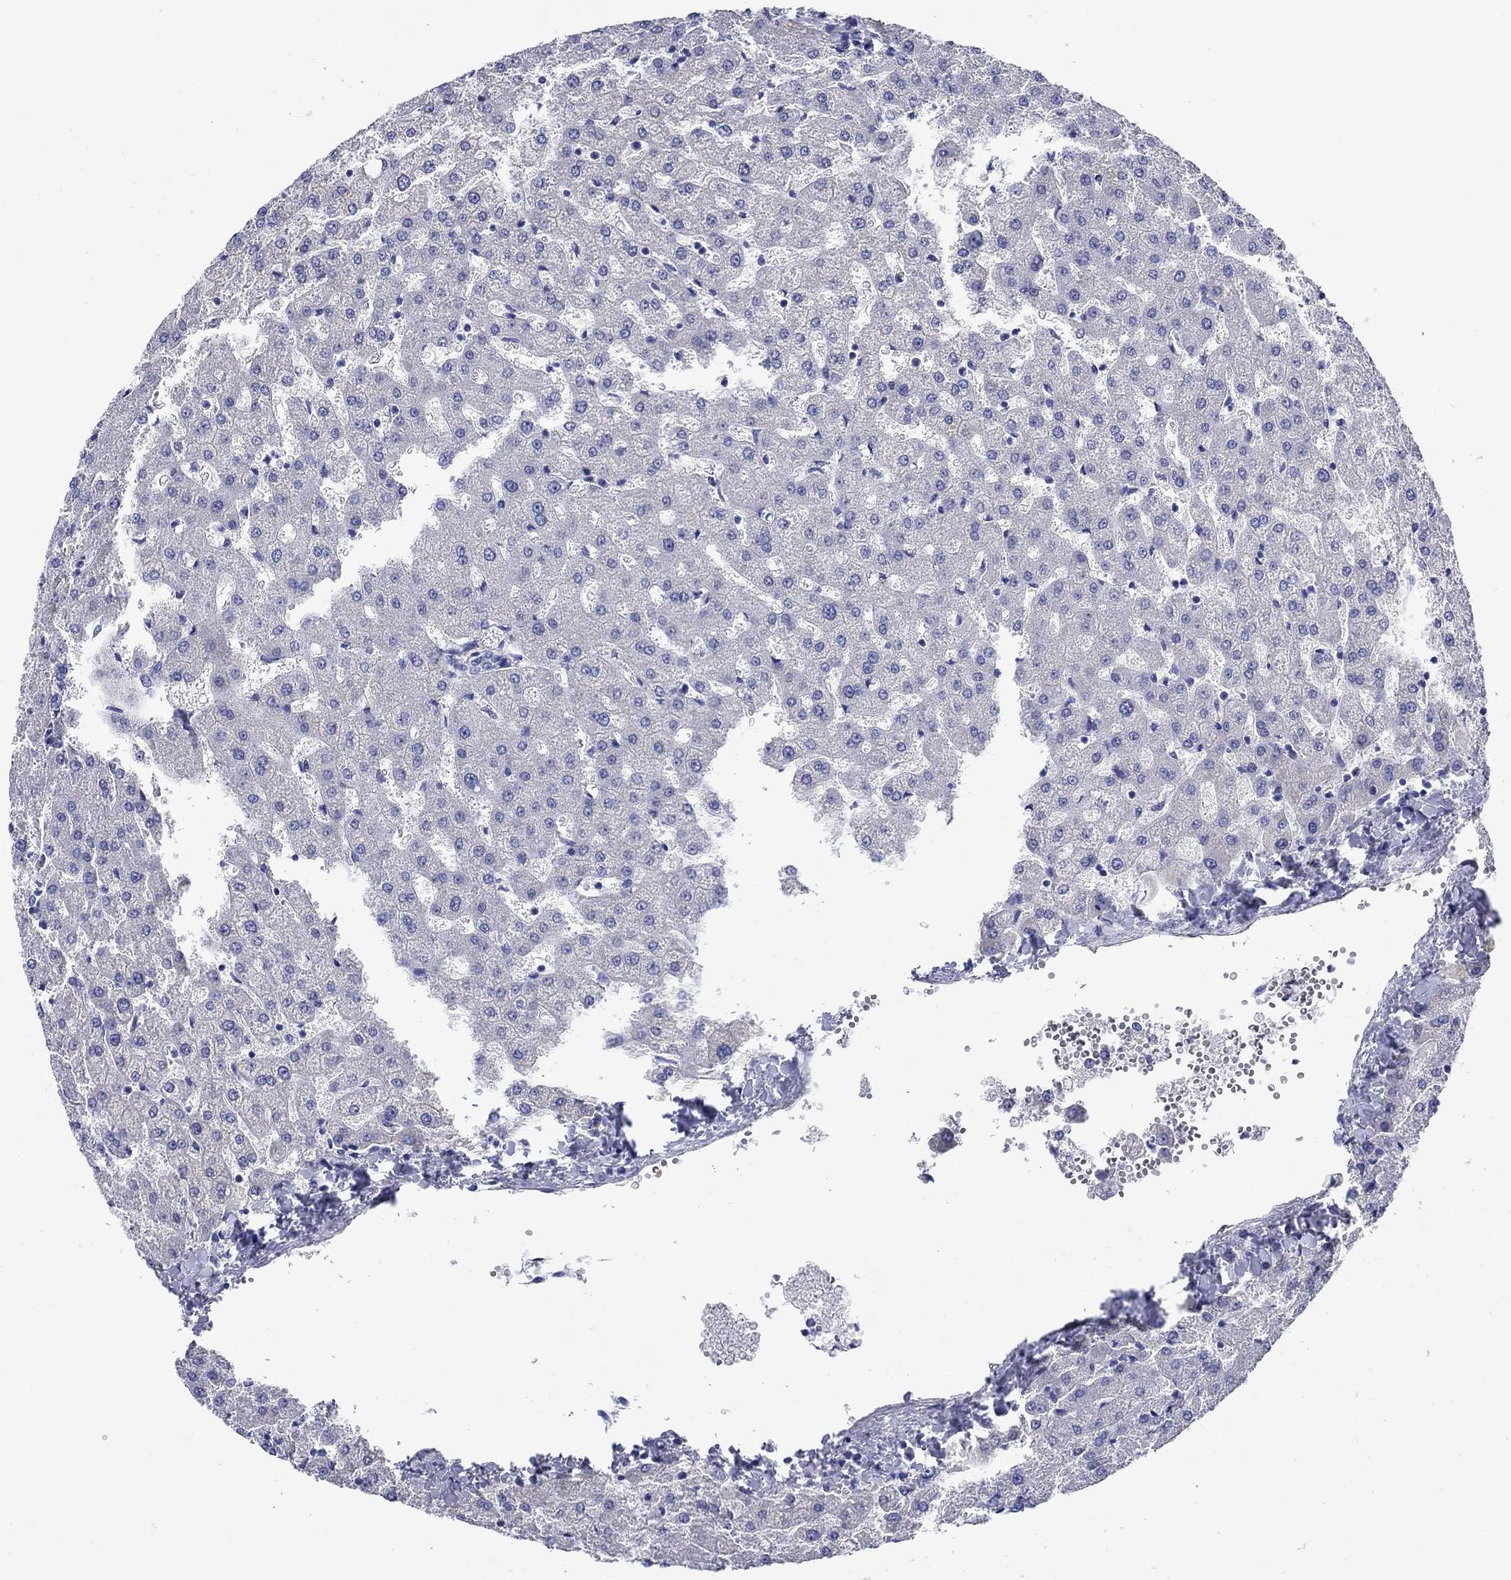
{"staining": {"intensity": "negative", "quantity": "none", "location": "none"}, "tissue": "liver", "cell_type": "Cholangiocytes", "image_type": "normal", "snomed": [{"axis": "morphology", "description": "Normal tissue, NOS"}, {"axis": "topography", "description": "Liver"}], "caption": "DAB immunohistochemical staining of benign liver reveals no significant positivity in cholangiocytes.", "gene": "MC2R", "patient": {"sex": "female", "age": 50}}